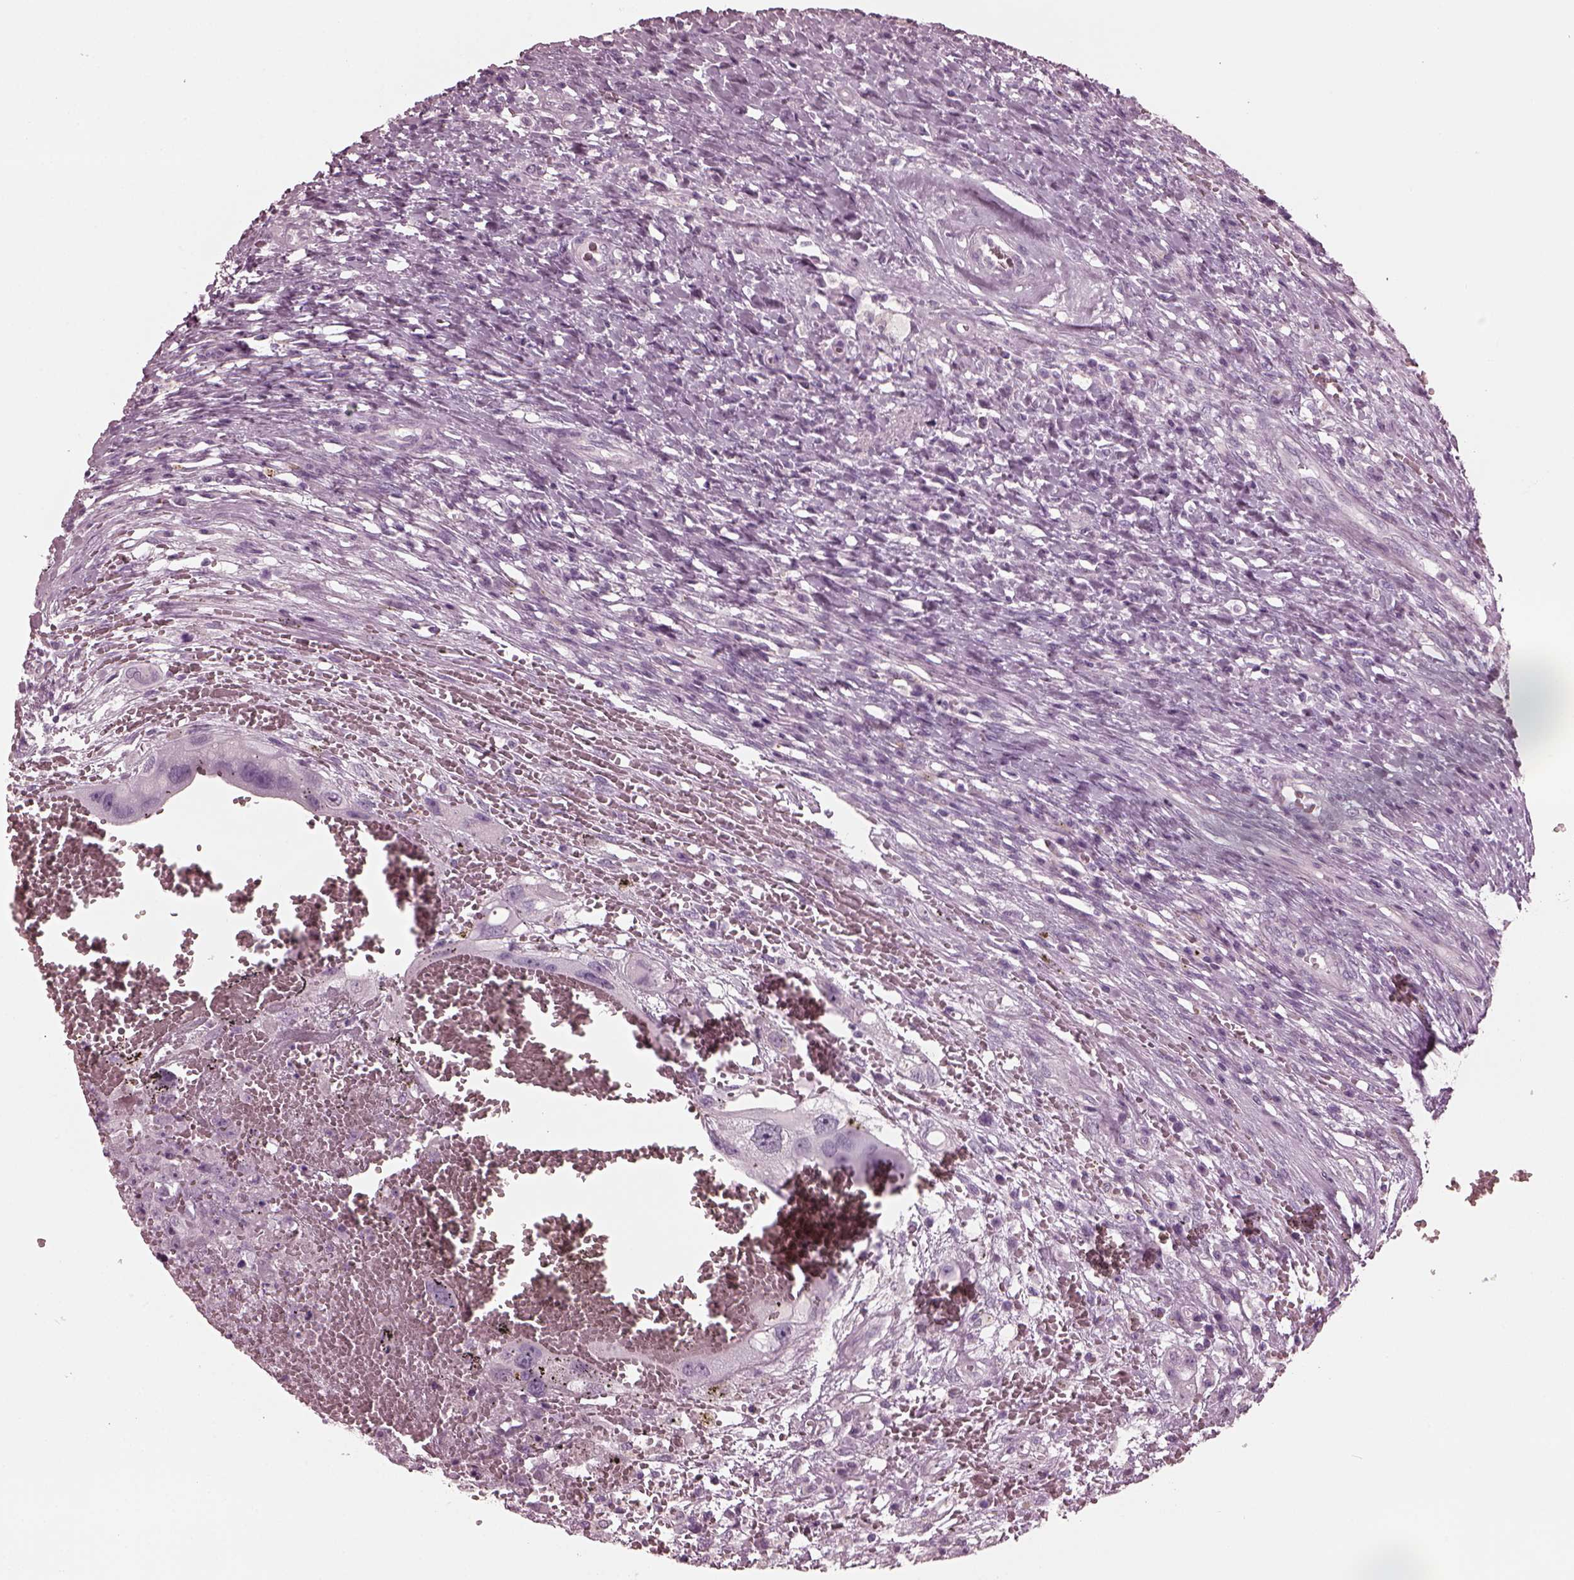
{"staining": {"intensity": "negative", "quantity": "none", "location": "none"}, "tissue": "testis cancer", "cell_type": "Tumor cells", "image_type": "cancer", "snomed": [{"axis": "morphology", "description": "Carcinoma, Embryonal, NOS"}, {"axis": "topography", "description": "Testis"}], "caption": "Immunohistochemistry (IHC) photomicrograph of neoplastic tissue: human testis embryonal carcinoma stained with DAB (3,3'-diaminobenzidine) demonstrates no significant protein expression in tumor cells.", "gene": "GRM6", "patient": {"sex": "male", "age": 26}}